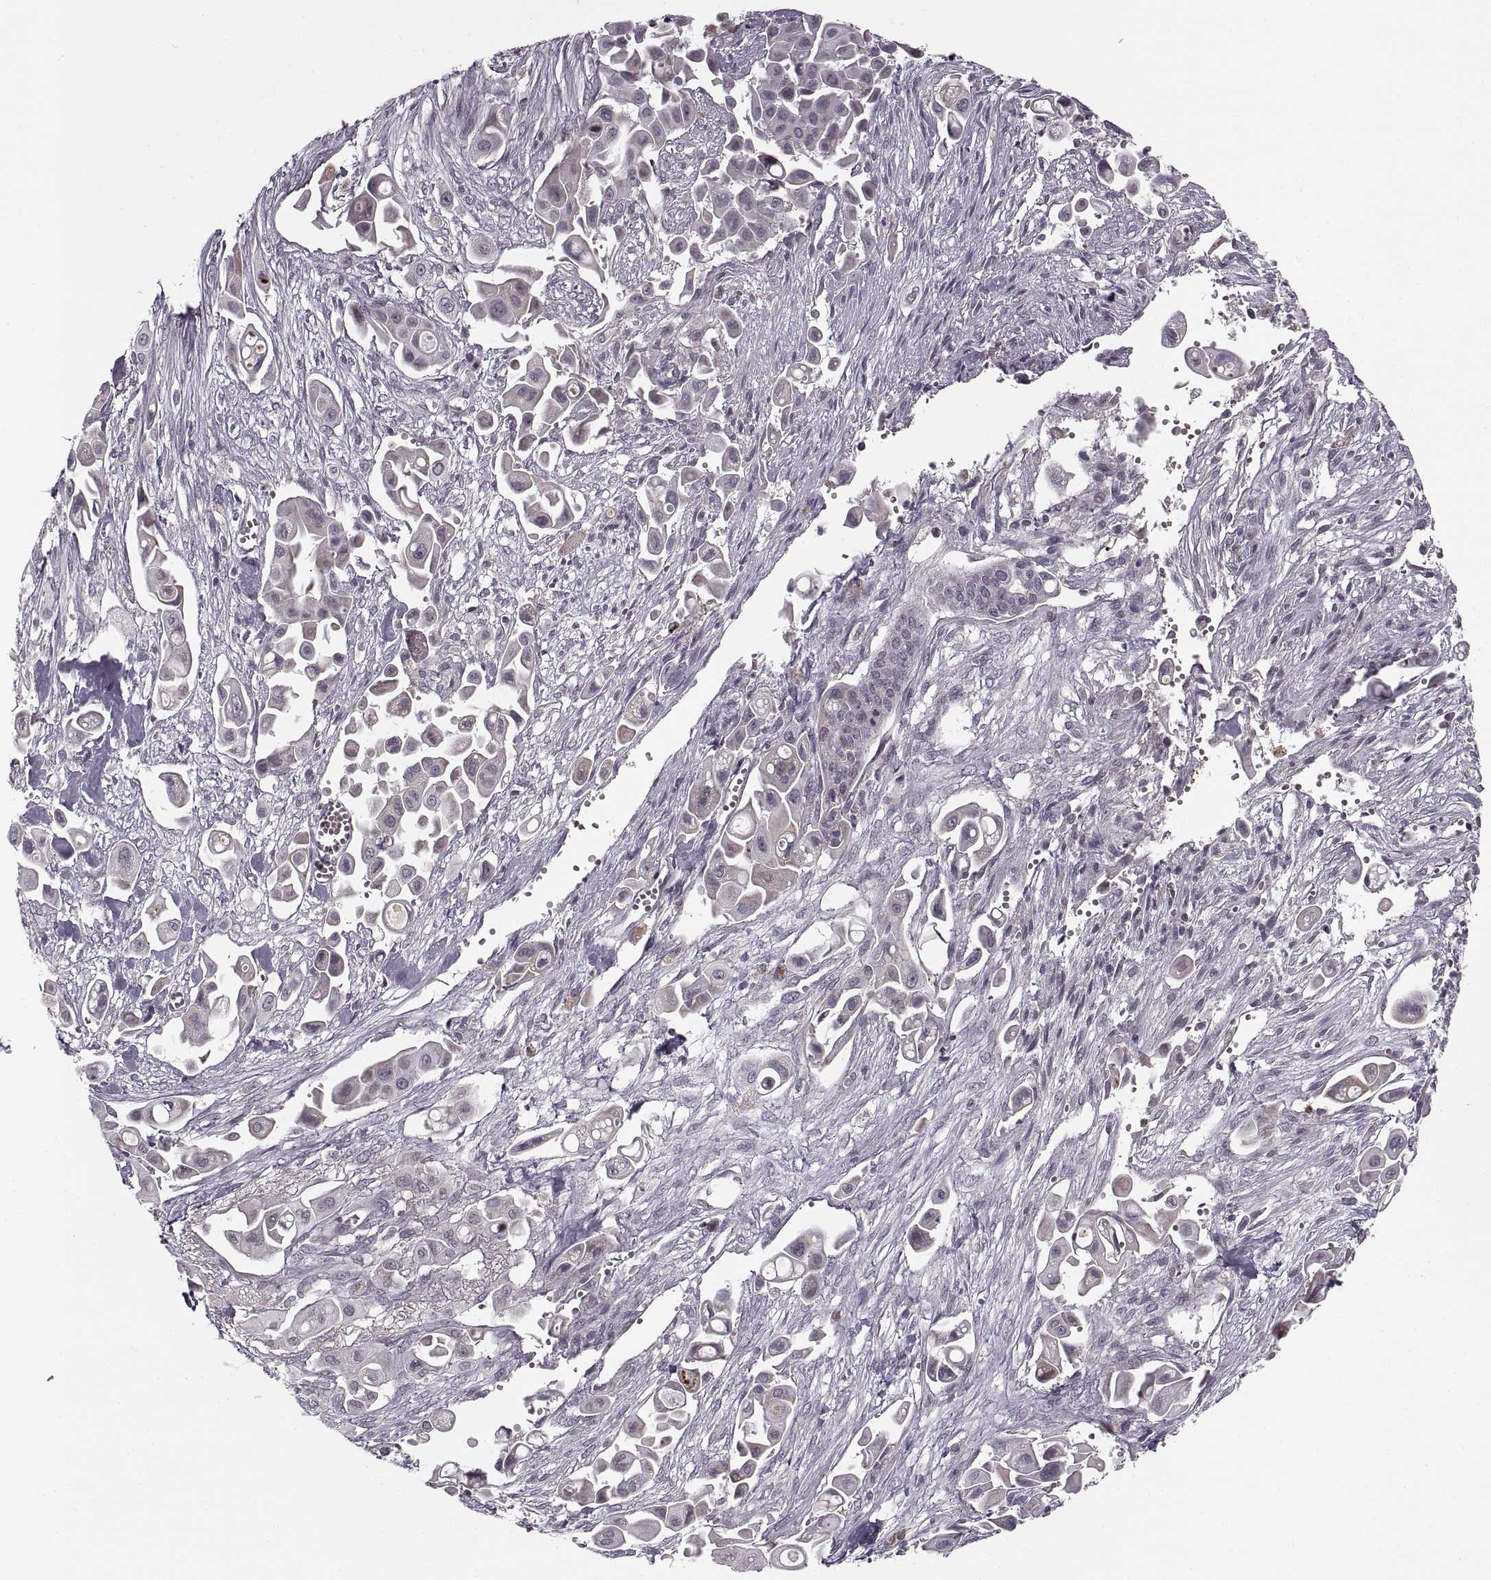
{"staining": {"intensity": "negative", "quantity": "none", "location": "none"}, "tissue": "pancreatic cancer", "cell_type": "Tumor cells", "image_type": "cancer", "snomed": [{"axis": "morphology", "description": "Adenocarcinoma, NOS"}, {"axis": "topography", "description": "Pancreas"}], "caption": "Tumor cells are negative for protein expression in human pancreatic cancer.", "gene": "ASIC3", "patient": {"sex": "male", "age": 50}}